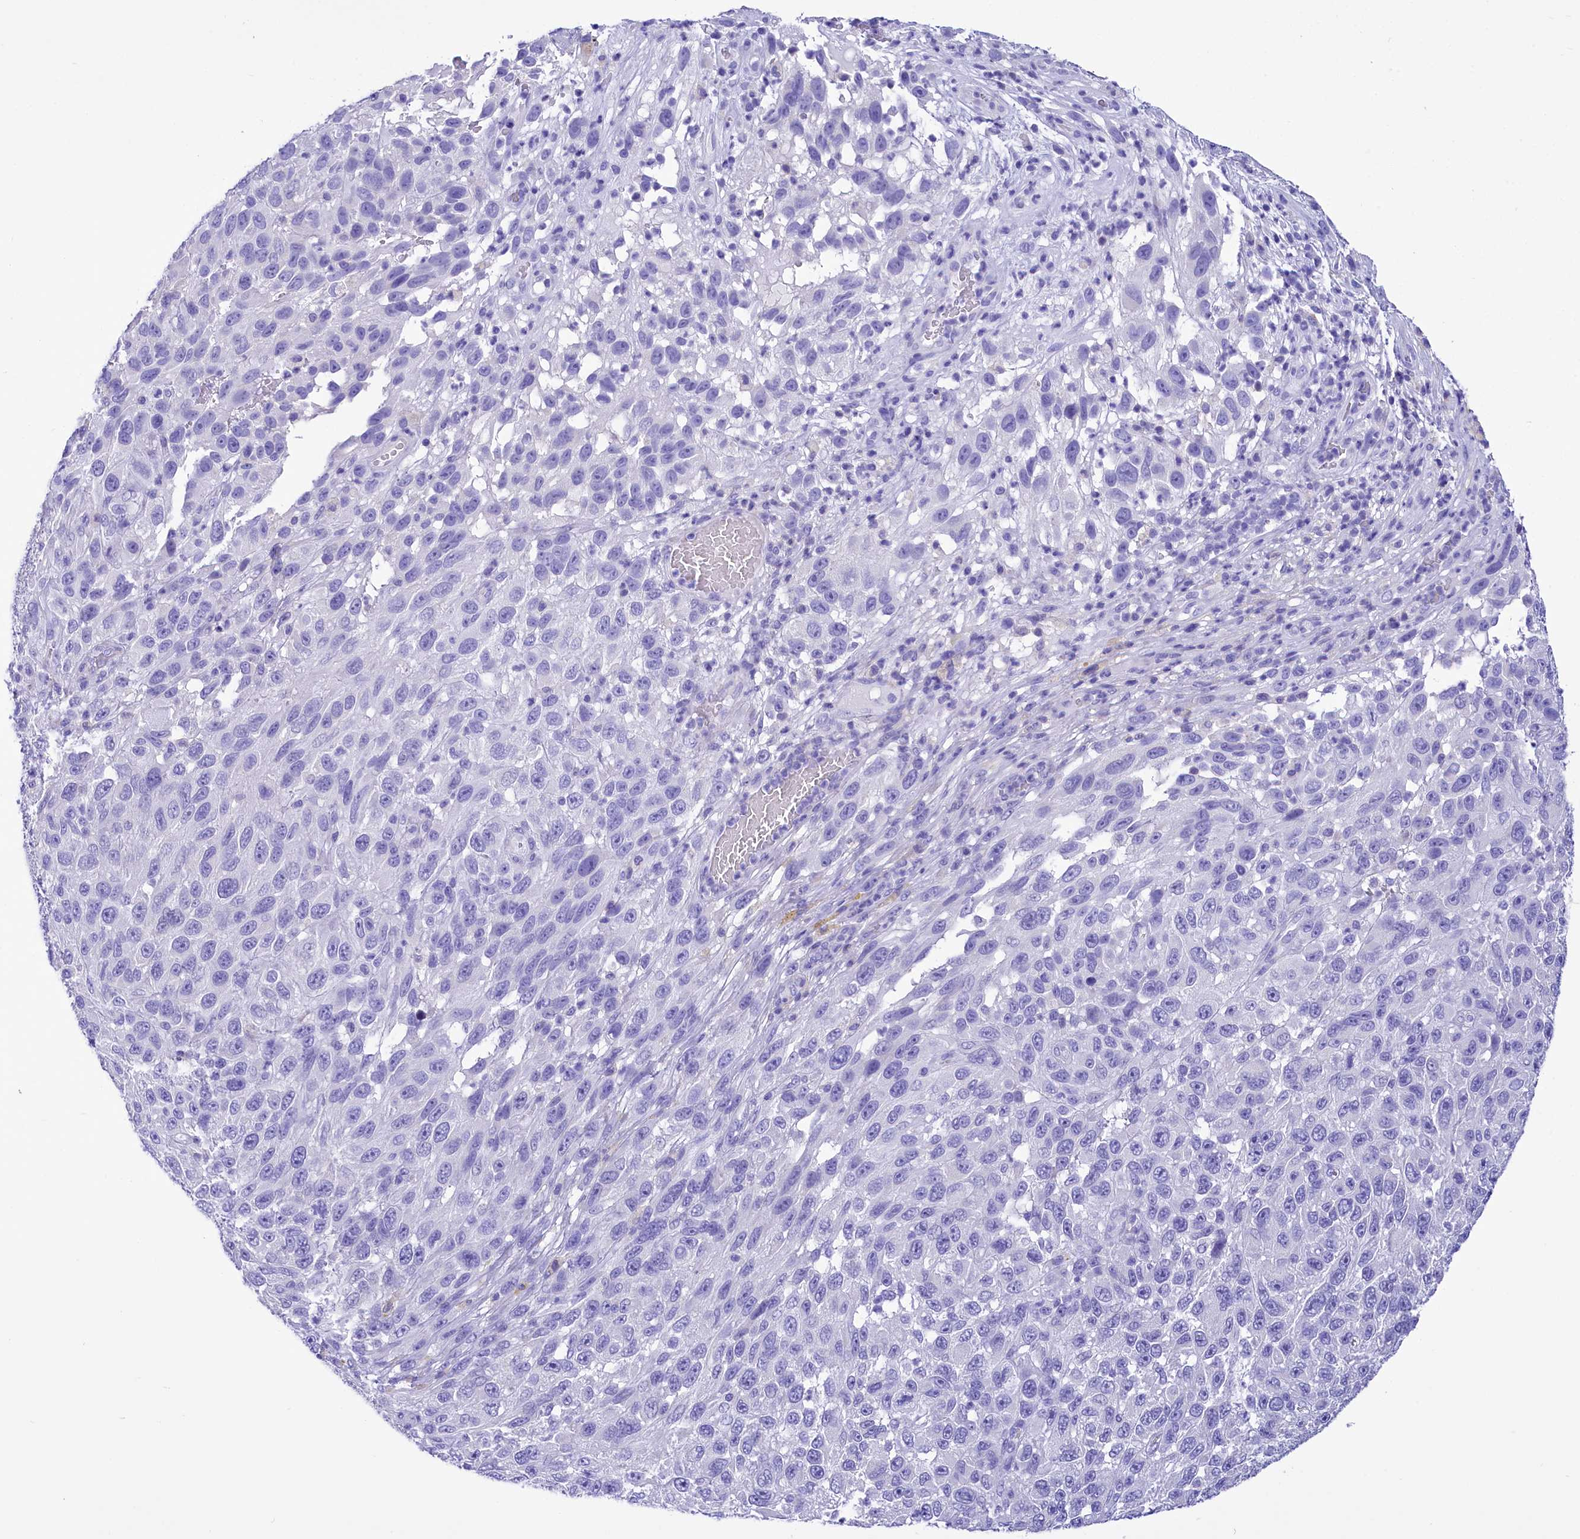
{"staining": {"intensity": "negative", "quantity": "none", "location": "none"}, "tissue": "melanoma", "cell_type": "Tumor cells", "image_type": "cancer", "snomed": [{"axis": "morphology", "description": "Malignant melanoma, NOS"}, {"axis": "topography", "description": "Skin"}], "caption": "This is a micrograph of IHC staining of melanoma, which shows no positivity in tumor cells.", "gene": "TTC36", "patient": {"sex": "female", "age": 96}}